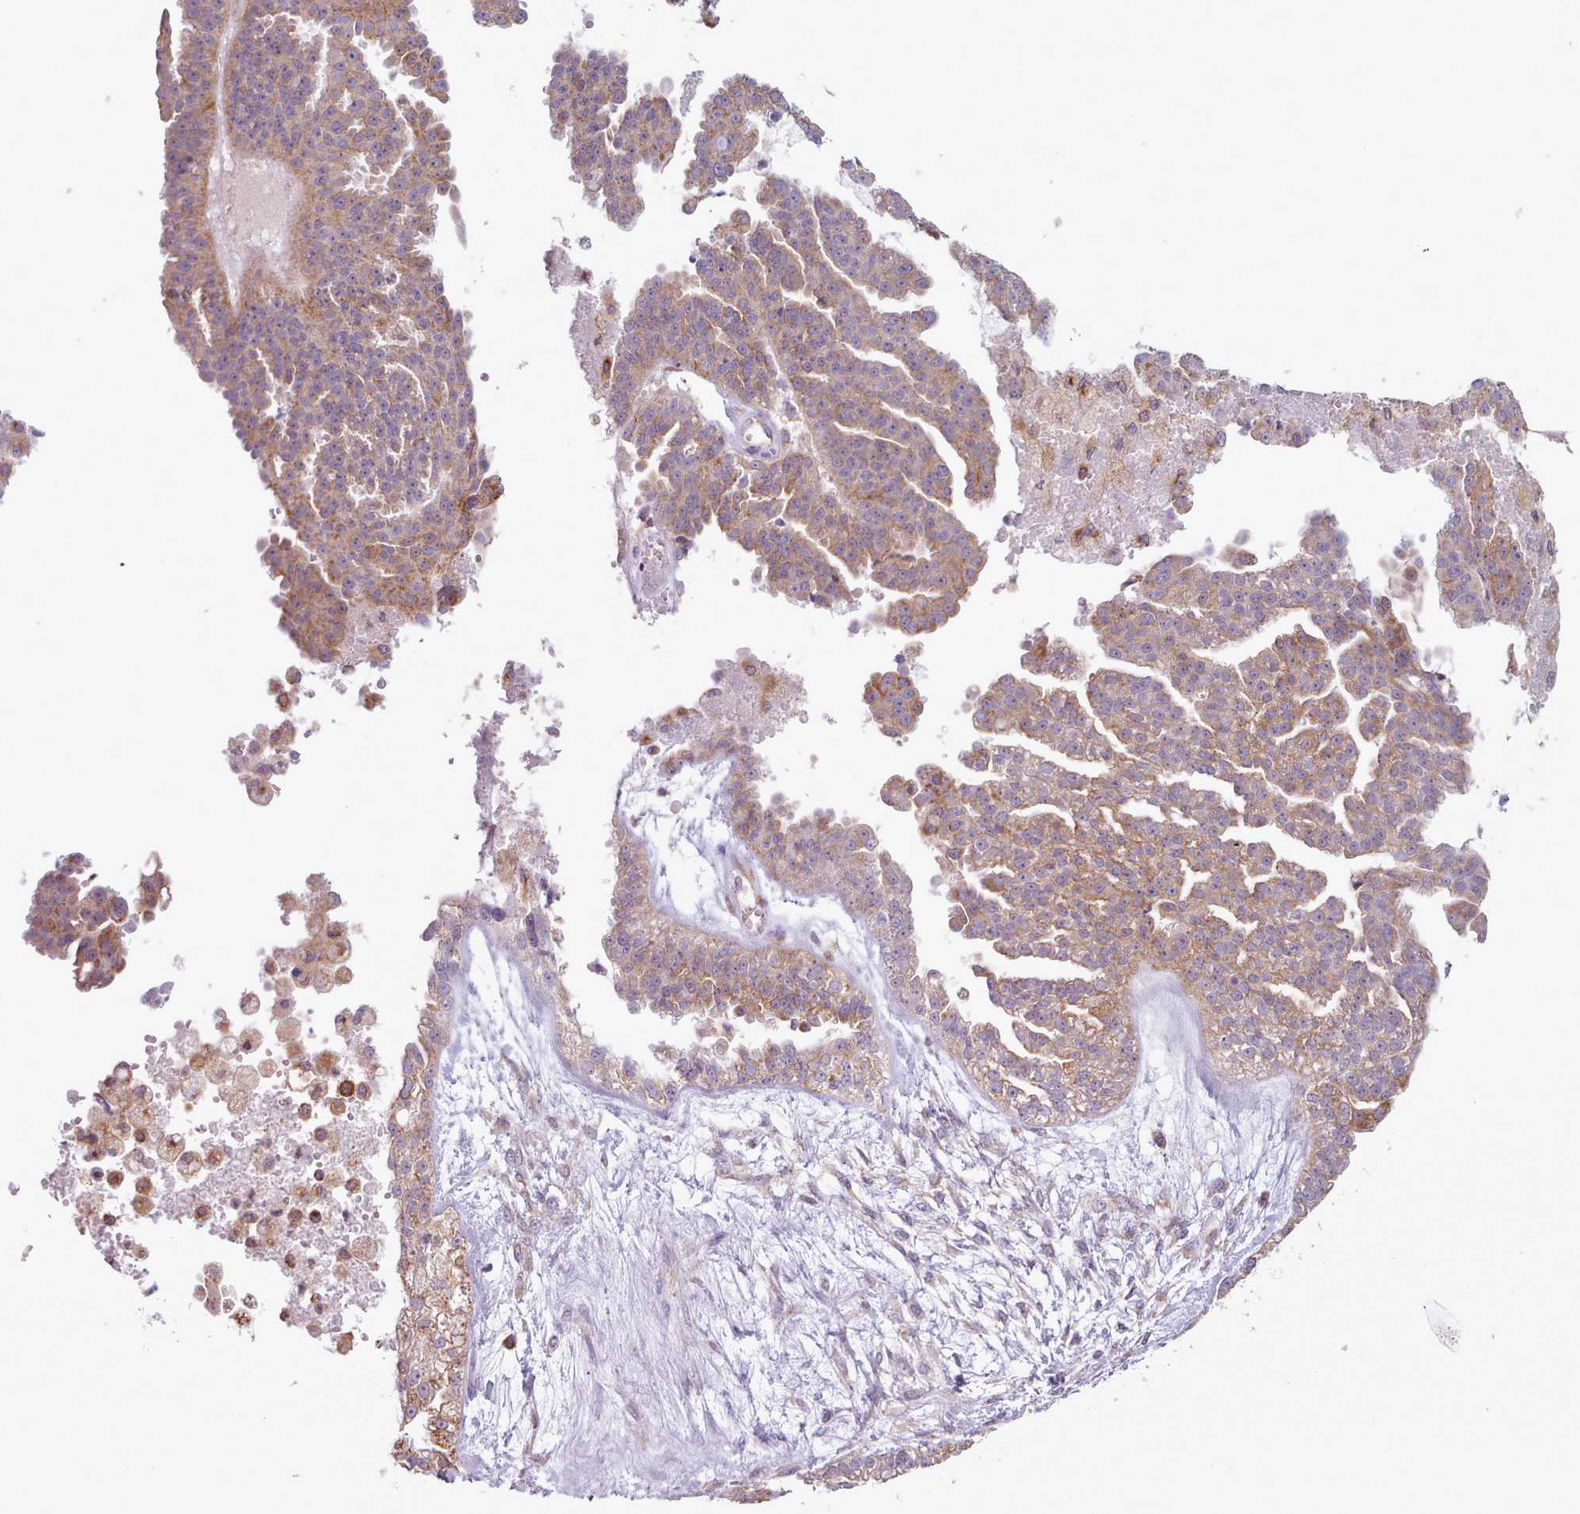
{"staining": {"intensity": "moderate", "quantity": "25%-75%", "location": "cytoplasmic/membranous"}, "tissue": "ovarian cancer", "cell_type": "Tumor cells", "image_type": "cancer", "snomed": [{"axis": "morphology", "description": "Cystadenocarcinoma, serous, NOS"}, {"axis": "topography", "description": "Ovary"}], "caption": "IHC (DAB (3,3'-diaminobenzidine)) staining of serous cystadenocarcinoma (ovarian) demonstrates moderate cytoplasmic/membranous protein positivity in approximately 25%-75% of tumor cells.", "gene": "CRYBG1", "patient": {"sex": "female", "age": 58}}